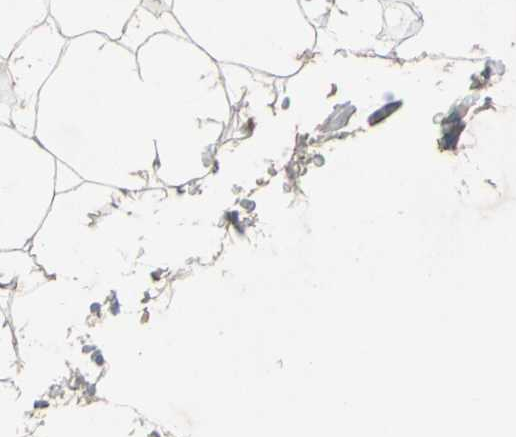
{"staining": {"intensity": "weak", "quantity": ">75%", "location": "cytoplasmic/membranous"}, "tissue": "adipose tissue", "cell_type": "Adipocytes", "image_type": "normal", "snomed": [{"axis": "morphology", "description": "Normal tissue, NOS"}, {"axis": "topography", "description": "Breast"}, {"axis": "topography", "description": "Adipose tissue"}], "caption": "Adipose tissue stained for a protein reveals weak cytoplasmic/membranous positivity in adipocytes.", "gene": "NSF", "patient": {"sex": "female", "age": 25}}